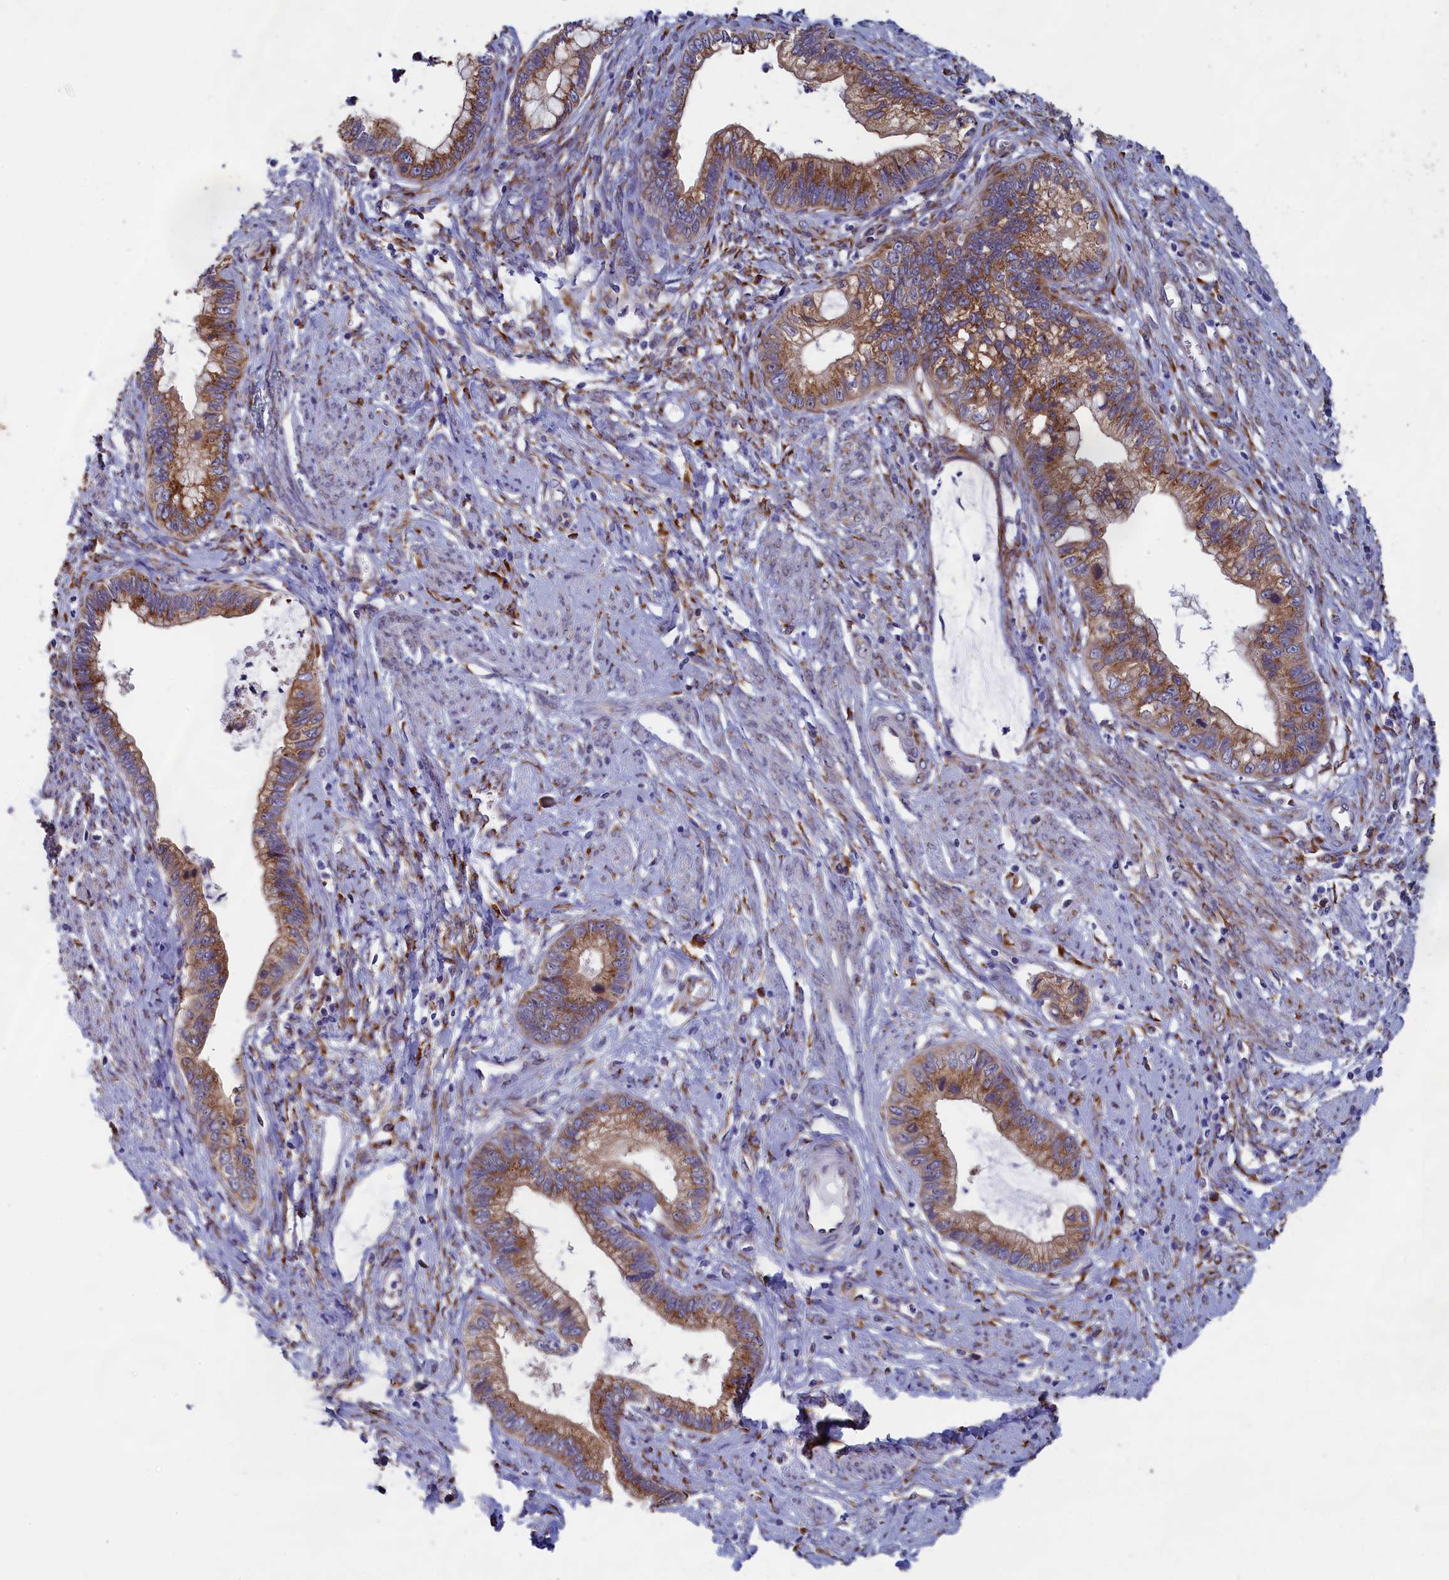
{"staining": {"intensity": "moderate", "quantity": ">75%", "location": "cytoplasmic/membranous"}, "tissue": "cervical cancer", "cell_type": "Tumor cells", "image_type": "cancer", "snomed": [{"axis": "morphology", "description": "Adenocarcinoma, NOS"}, {"axis": "topography", "description": "Cervix"}], "caption": "This photomicrograph reveals immunohistochemistry staining of human cervical cancer (adenocarcinoma), with medium moderate cytoplasmic/membranous positivity in approximately >75% of tumor cells.", "gene": "CCDC68", "patient": {"sex": "female", "age": 44}}